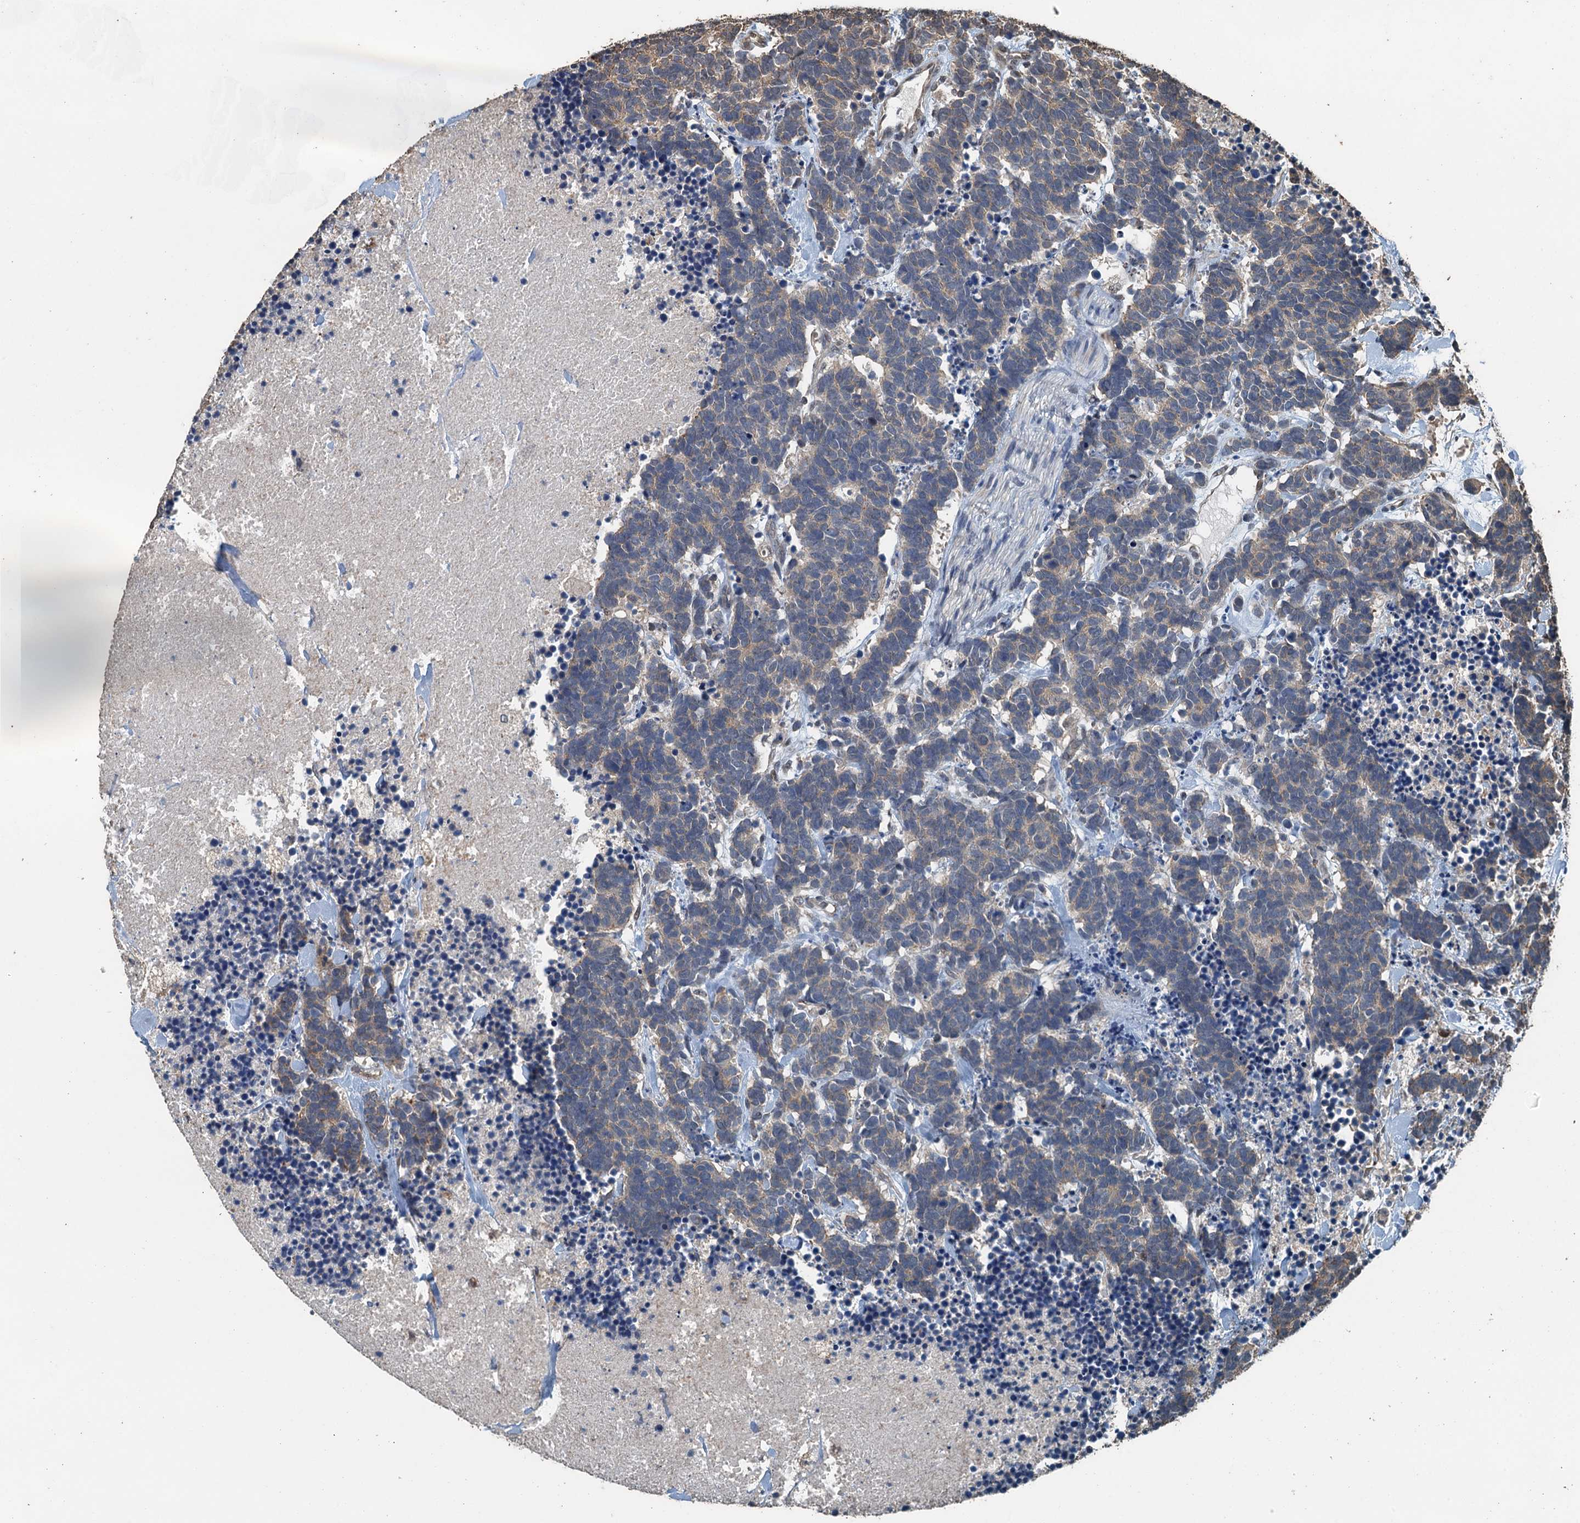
{"staining": {"intensity": "weak", "quantity": "<25%", "location": "cytoplasmic/membranous"}, "tissue": "carcinoid", "cell_type": "Tumor cells", "image_type": "cancer", "snomed": [{"axis": "morphology", "description": "Carcinoma, NOS"}, {"axis": "morphology", "description": "Carcinoid, malignant, NOS"}, {"axis": "topography", "description": "Prostate"}], "caption": "High magnification brightfield microscopy of carcinoid stained with DAB (brown) and counterstained with hematoxylin (blue): tumor cells show no significant positivity.", "gene": "PIGN", "patient": {"sex": "male", "age": 57}}